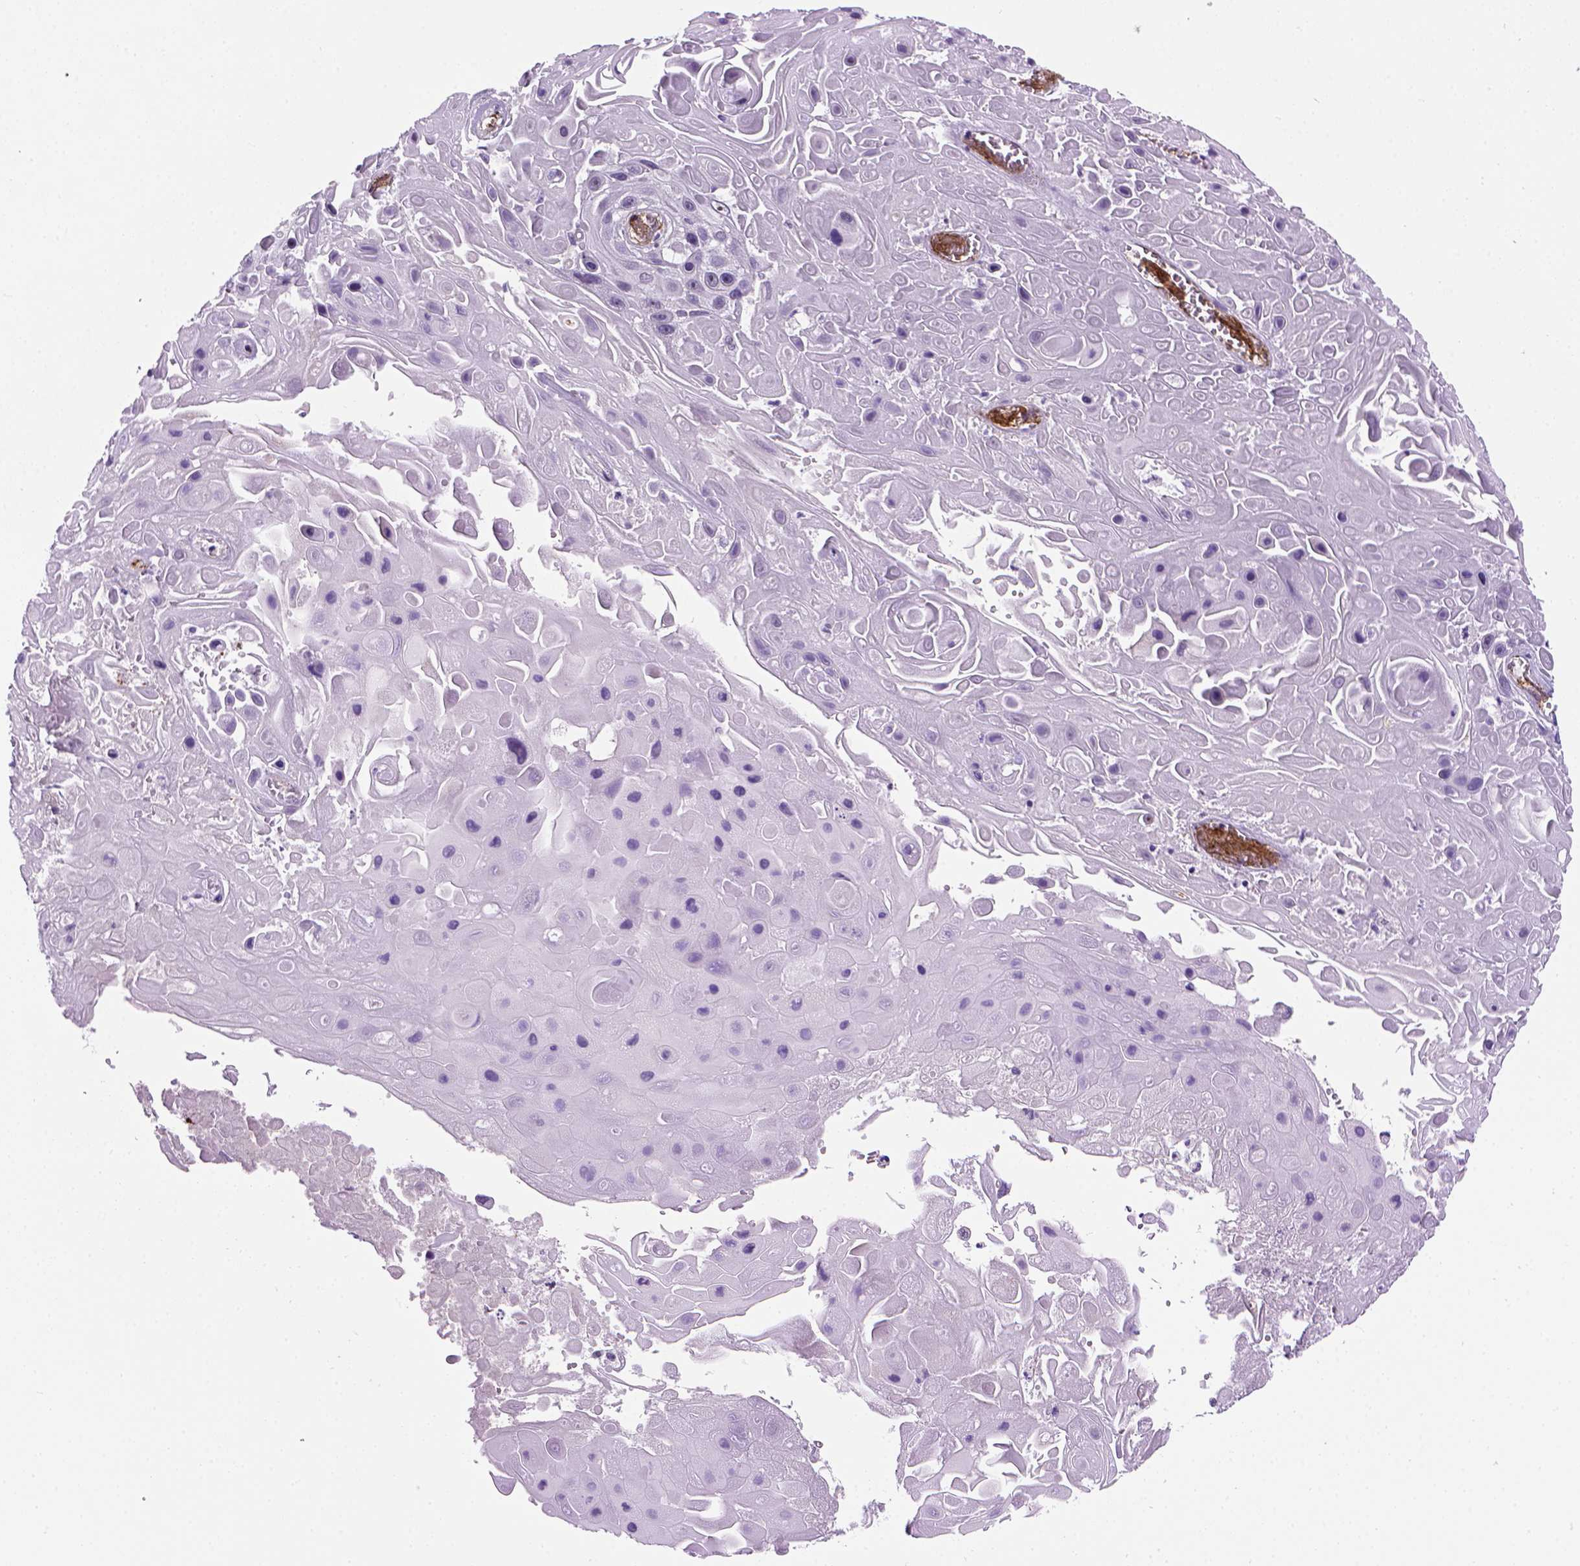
{"staining": {"intensity": "negative", "quantity": "none", "location": "none"}, "tissue": "skin cancer", "cell_type": "Tumor cells", "image_type": "cancer", "snomed": [{"axis": "morphology", "description": "Squamous cell carcinoma, NOS"}, {"axis": "topography", "description": "Skin"}], "caption": "This is an IHC micrograph of human skin cancer. There is no positivity in tumor cells.", "gene": "VWF", "patient": {"sex": "male", "age": 82}}